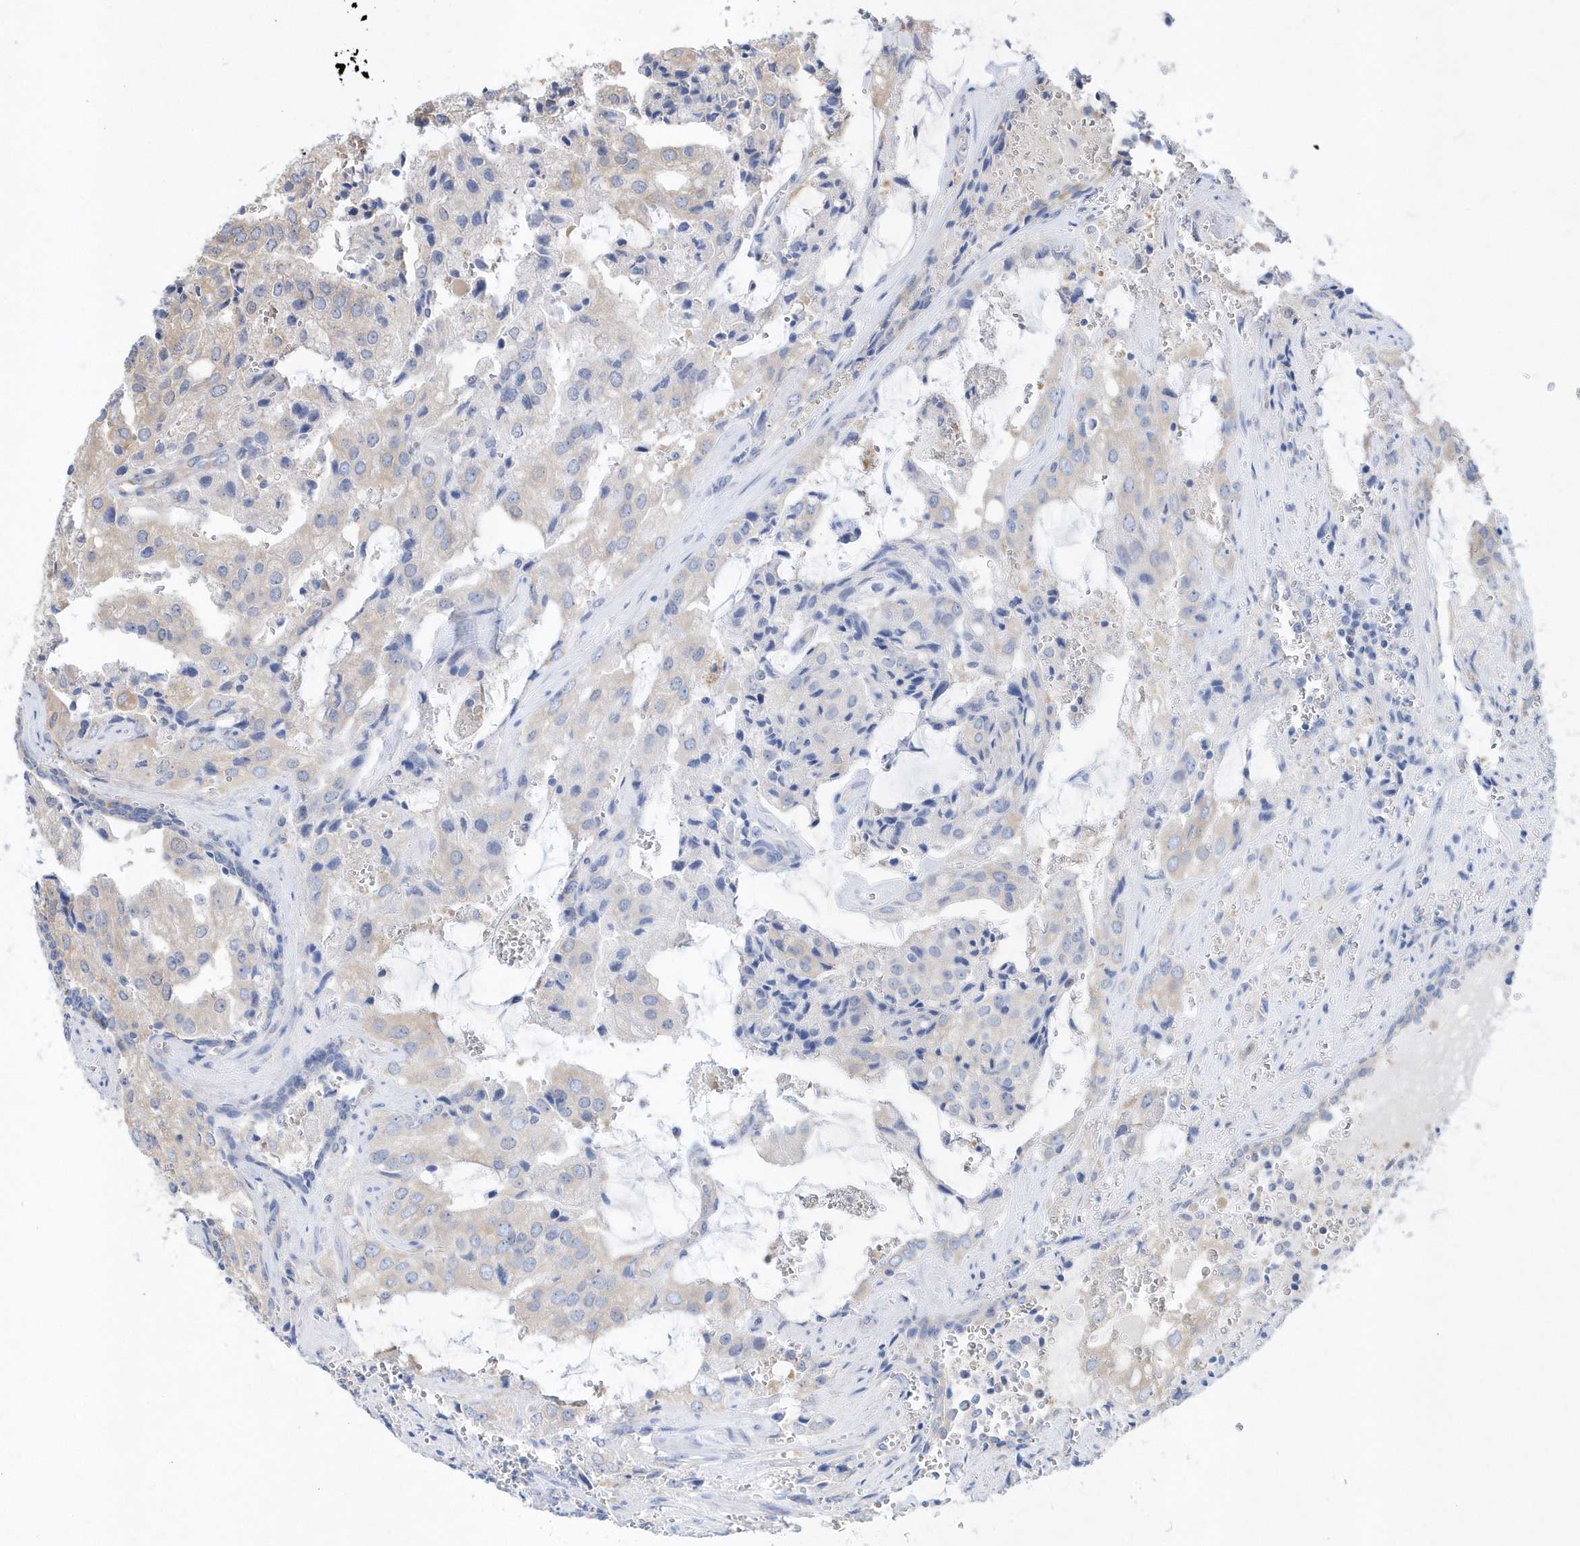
{"staining": {"intensity": "weak", "quantity": "<25%", "location": "cytoplasmic/membranous"}, "tissue": "prostate cancer", "cell_type": "Tumor cells", "image_type": "cancer", "snomed": [{"axis": "morphology", "description": "Adenocarcinoma, High grade"}, {"axis": "topography", "description": "Prostate"}], "caption": "High power microscopy histopathology image of an immunohistochemistry (IHC) photomicrograph of prostate high-grade adenocarcinoma, revealing no significant positivity in tumor cells. The staining was performed using DAB (3,3'-diaminobenzidine) to visualize the protein expression in brown, while the nuclei were stained in blue with hematoxylin (Magnification: 20x).", "gene": "JKAMP", "patient": {"sex": "male", "age": 68}}